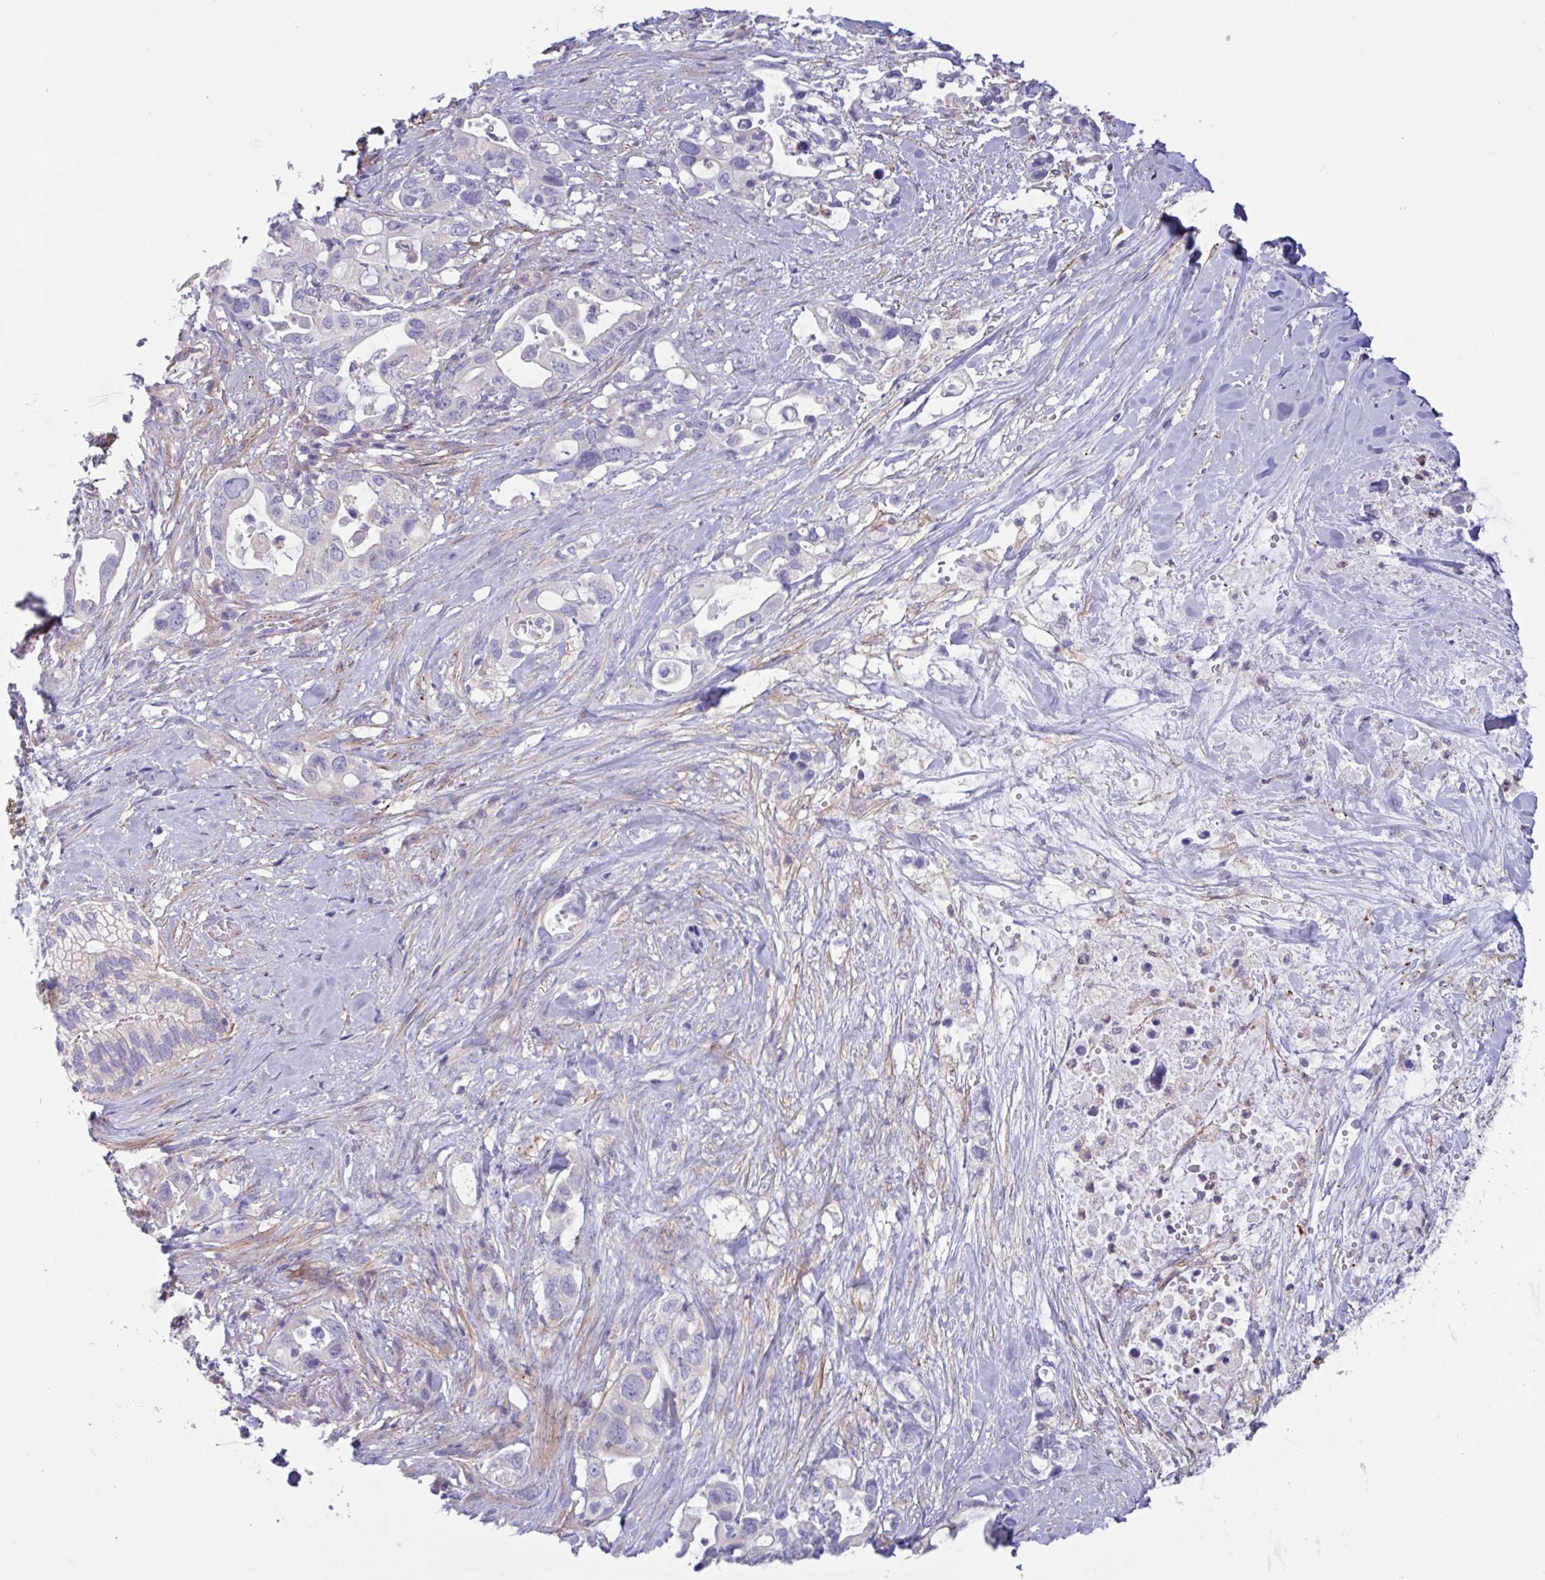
{"staining": {"intensity": "negative", "quantity": "none", "location": "none"}, "tissue": "pancreatic cancer", "cell_type": "Tumor cells", "image_type": "cancer", "snomed": [{"axis": "morphology", "description": "Adenocarcinoma, NOS"}, {"axis": "topography", "description": "Pancreas"}], "caption": "An immunohistochemistry (IHC) micrograph of pancreatic adenocarcinoma is shown. There is no staining in tumor cells of pancreatic adenocarcinoma.", "gene": "OXLD1", "patient": {"sex": "female", "age": 72}}